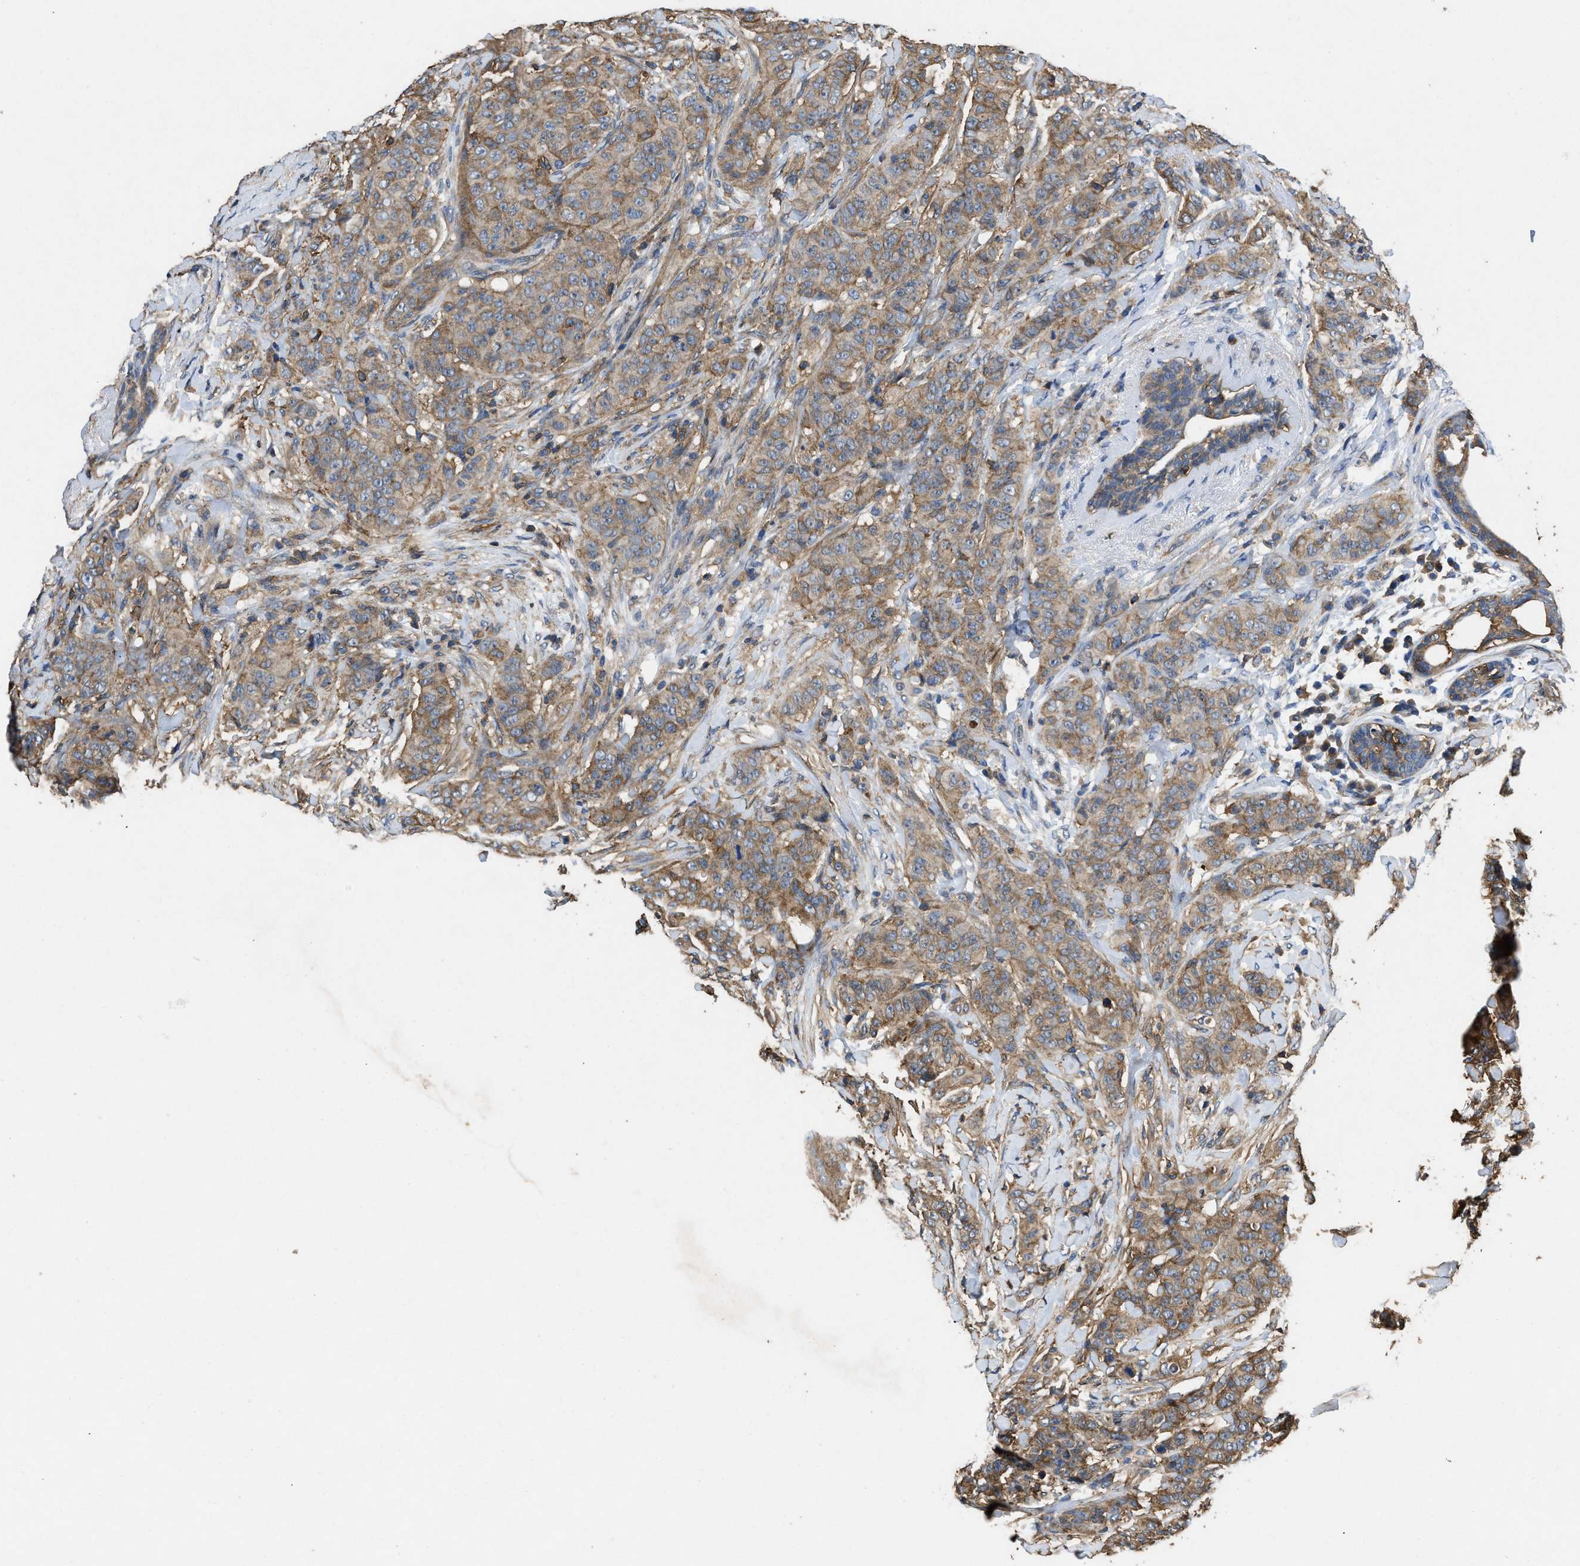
{"staining": {"intensity": "weak", "quantity": ">75%", "location": "cytoplasmic/membranous"}, "tissue": "breast cancer", "cell_type": "Tumor cells", "image_type": "cancer", "snomed": [{"axis": "morphology", "description": "Normal tissue, NOS"}, {"axis": "morphology", "description": "Duct carcinoma"}, {"axis": "topography", "description": "Breast"}], "caption": "DAB immunohistochemical staining of human breast cancer reveals weak cytoplasmic/membranous protein staining in approximately >75% of tumor cells. The staining was performed using DAB, with brown indicating positive protein expression. Nuclei are stained blue with hematoxylin.", "gene": "LINGO2", "patient": {"sex": "female", "age": 40}}